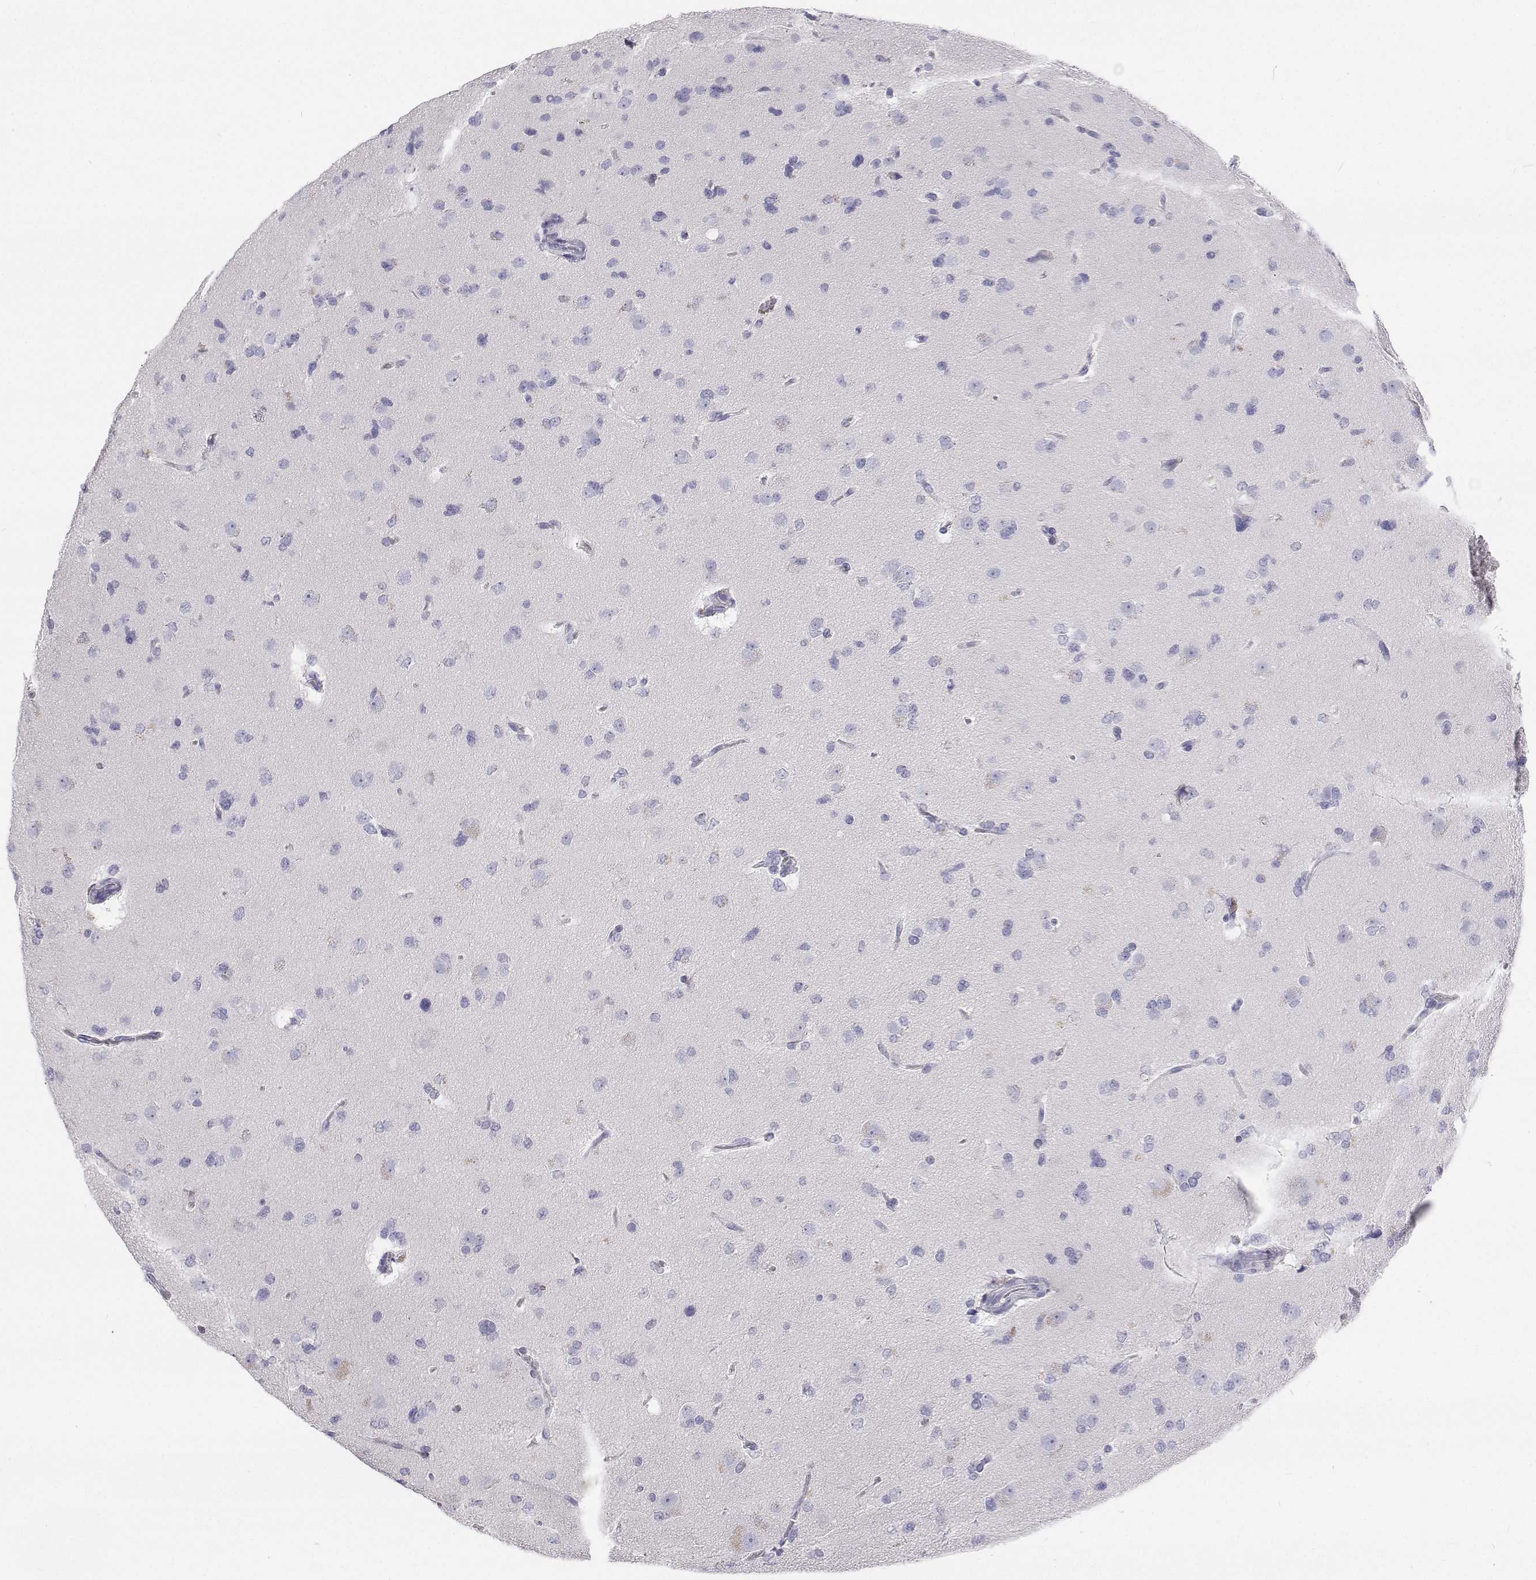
{"staining": {"intensity": "negative", "quantity": "none", "location": "none"}, "tissue": "glioma", "cell_type": "Tumor cells", "image_type": "cancer", "snomed": [{"axis": "morphology", "description": "Glioma, malignant, Low grade"}, {"axis": "topography", "description": "Brain"}], "caption": "Immunohistochemical staining of malignant low-grade glioma demonstrates no significant staining in tumor cells. The staining was performed using DAB (3,3'-diaminobenzidine) to visualize the protein expression in brown, while the nuclei were stained in blue with hematoxylin (Magnification: 20x).", "gene": "TTN", "patient": {"sex": "female", "age": 55}}